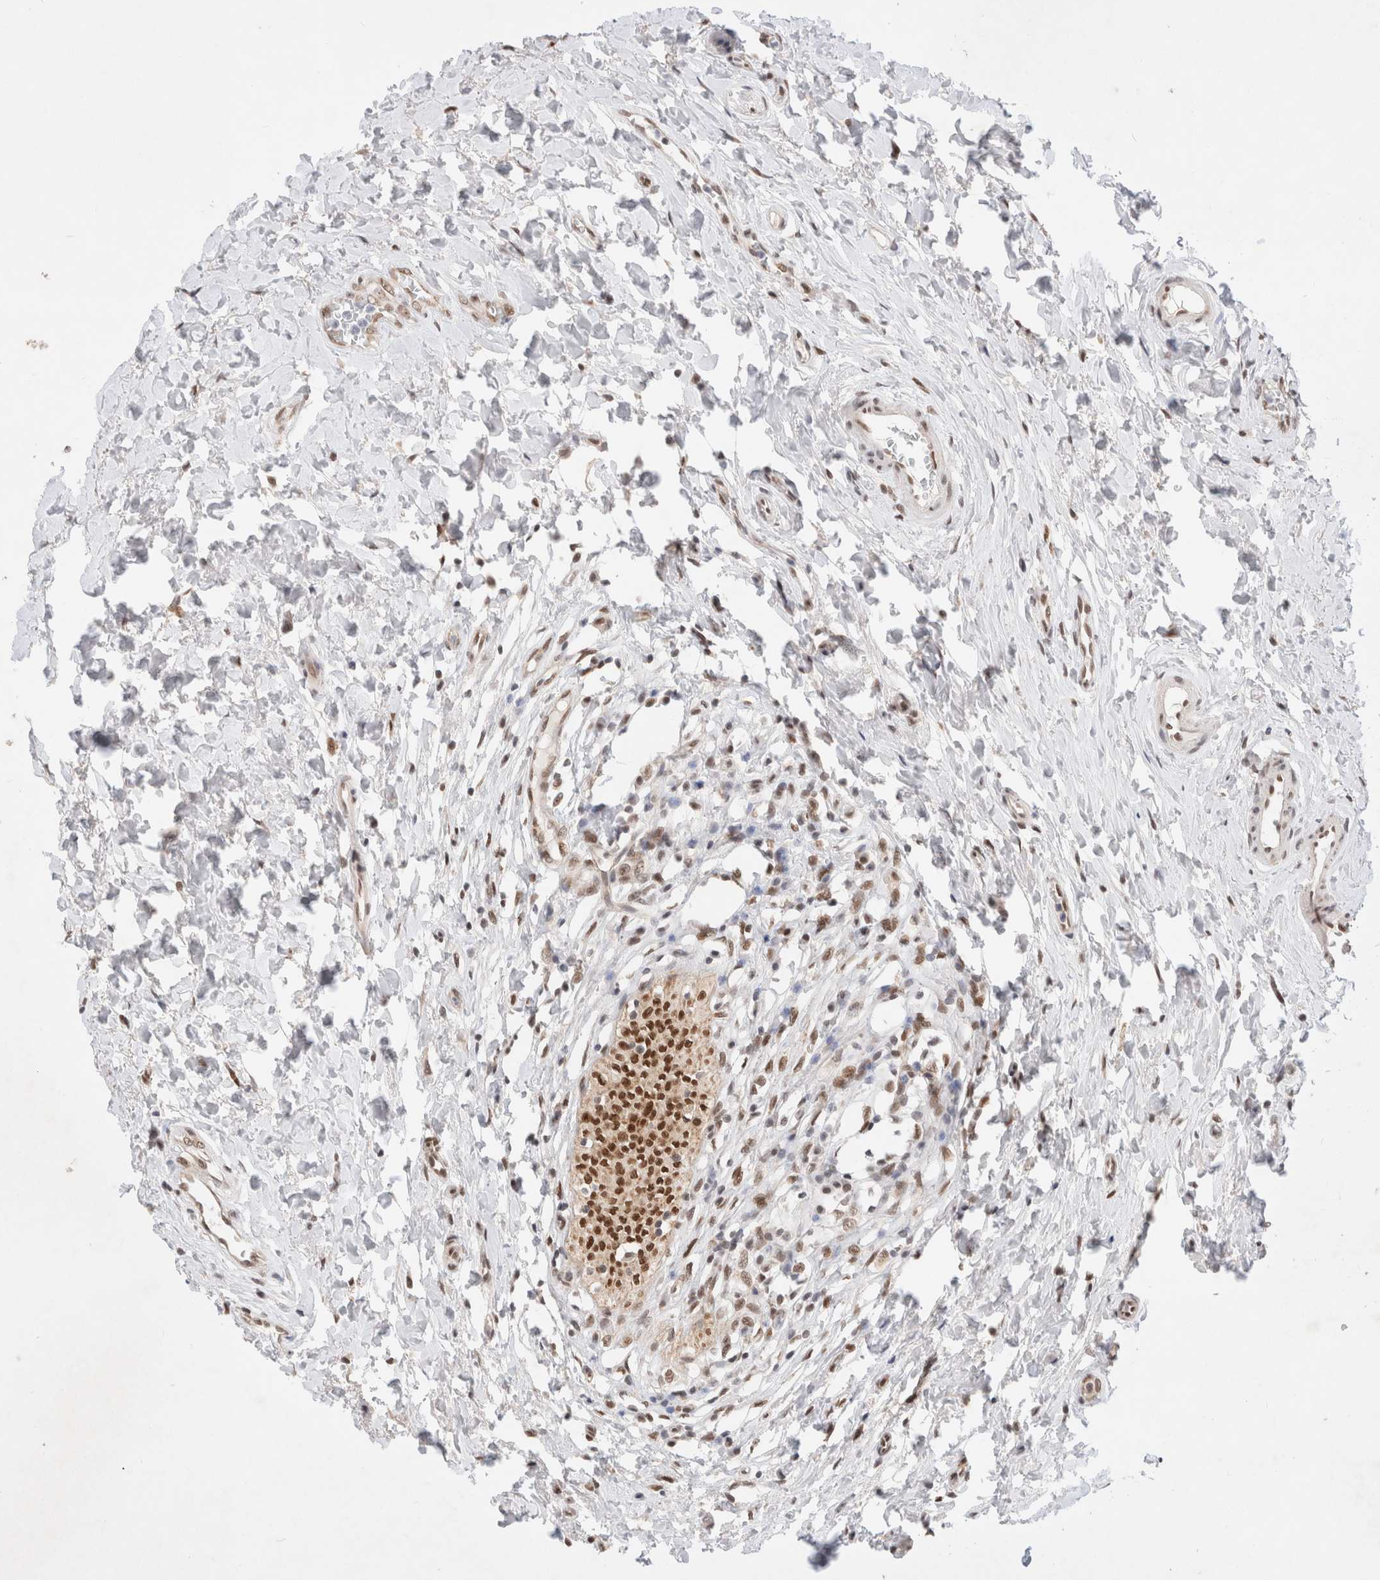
{"staining": {"intensity": "strong", "quantity": ">75%", "location": "nuclear"}, "tissue": "urinary bladder", "cell_type": "Urothelial cells", "image_type": "normal", "snomed": [{"axis": "morphology", "description": "Normal tissue, NOS"}, {"axis": "topography", "description": "Urinary bladder"}], "caption": "The histopathology image displays staining of normal urinary bladder, revealing strong nuclear protein expression (brown color) within urothelial cells. The staining was performed using DAB, with brown indicating positive protein expression. Nuclei are stained blue with hematoxylin.", "gene": "GTF2I", "patient": {"sex": "male", "age": 83}}